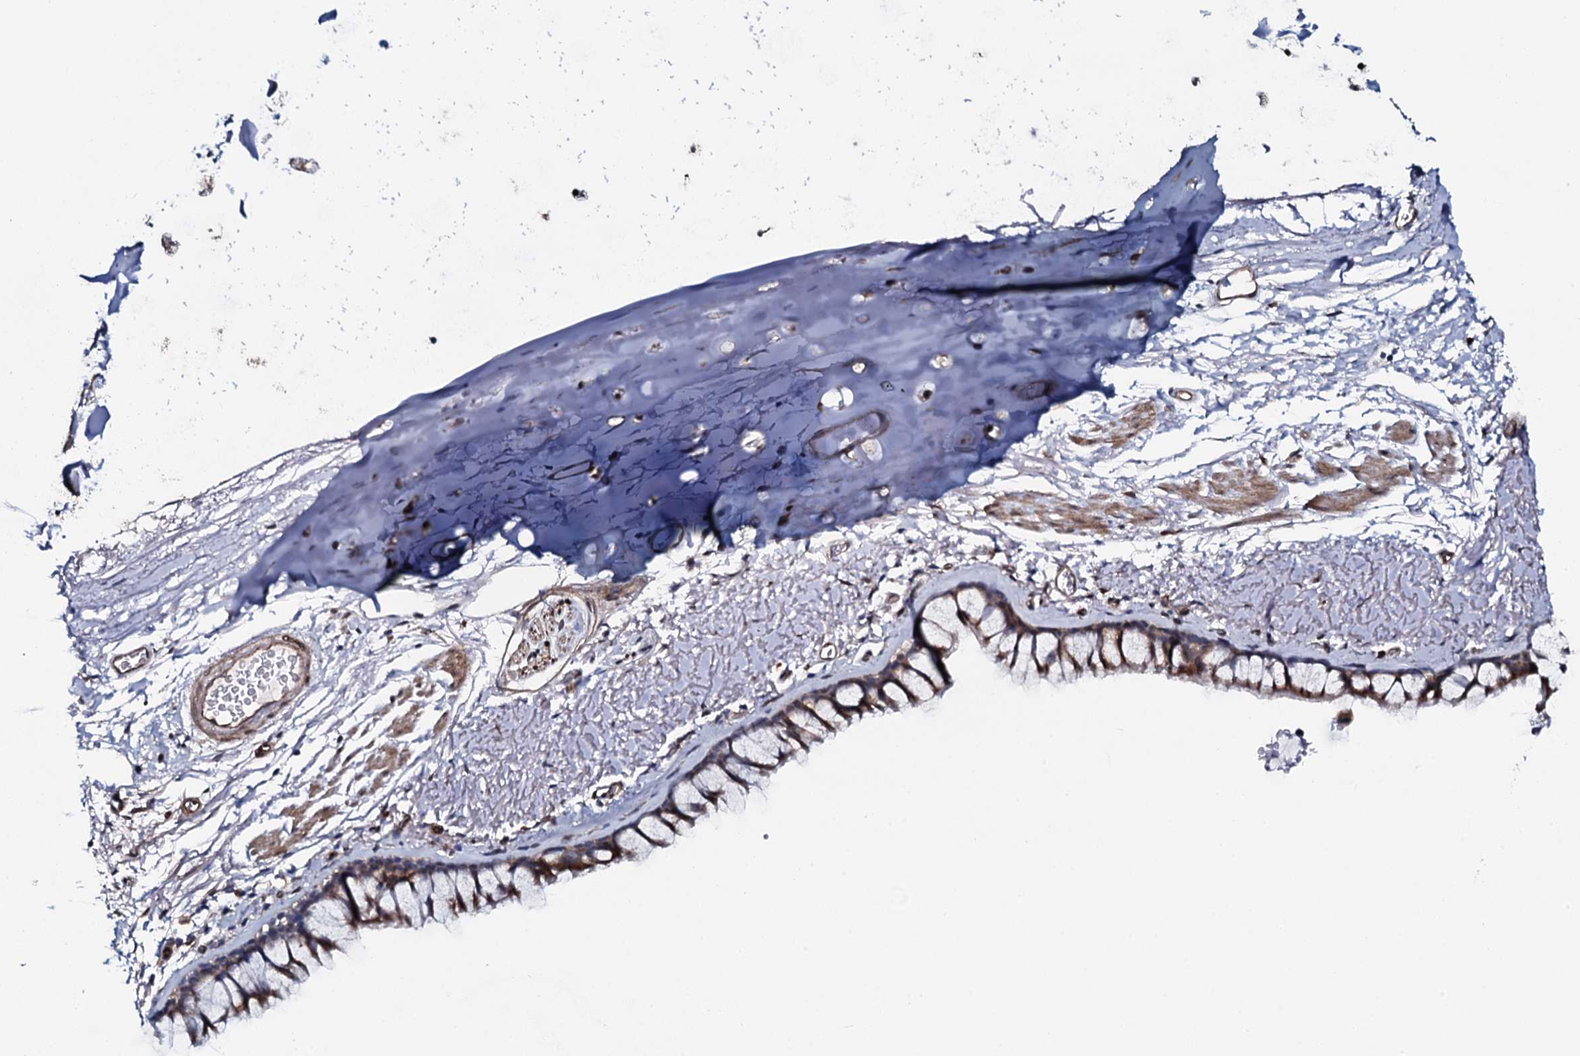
{"staining": {"intensity": "moderate", "quantity": ">75%", "location": "cytoplasmic/membranous"}, "tissue": "bronchus", "cell_type": "Respiratory epithelial cells", "image_type": "normal", "snomed": [{"axis": "morphology", "description": "Normal tissue, NOS"}, {"axis": "topography", "description": "Bronchus"}], "caption": "Immunohistochemistry histopathology image of unremarkable bronchus: bronchus stained using IHC demonstrates medium levels of moderate protein expression localized specifically in the cytoplasmic/membranous of respiratory epithelial cells, appearing as a cytoplasmic/membranous brown color.", "gene": "KCTD4", "patient": {"sex": "male", "age": 65}}